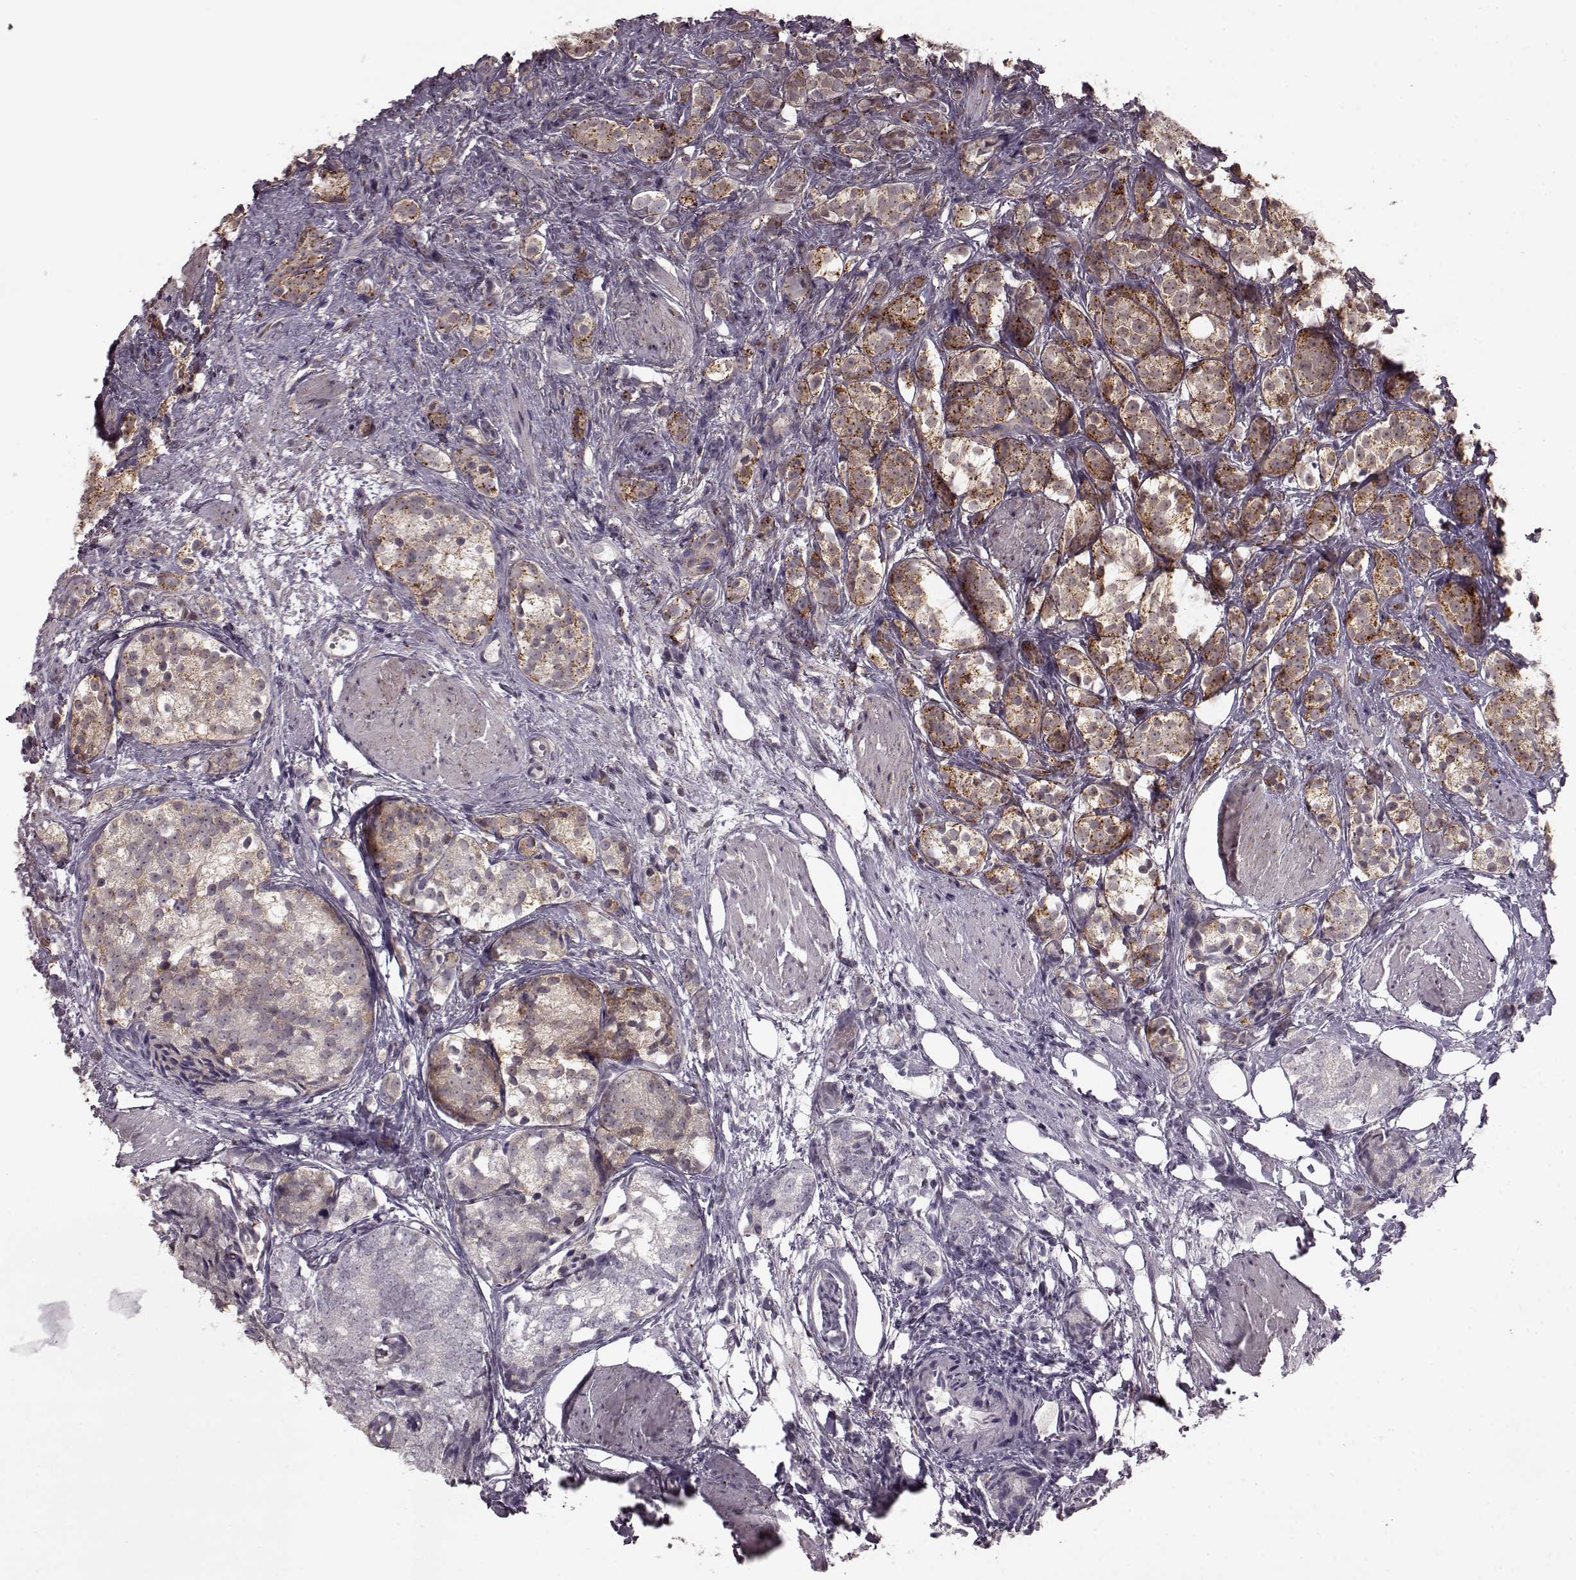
{"staining": {"intensity": "moderate", "quantity": "25%-75%", "location": "cytoplasmic/membranous"}, "tissue": "prostate cancer", "cell_type": "Tumor cells", "image_type": "cancer", "snomed": [{"axis": "morphology", "description": "Adenocarcinoma, High grade"}, {"axis": "topography", "description": "Prostate"}], "caption": "A brown stain highlights moderate cytoplasmic/membranous positivity of a protein in prostate adenocarcinoma (high-grade) tumor cells.", "gene": "GSS", "patient": {"sex": "male", "age": 53}}